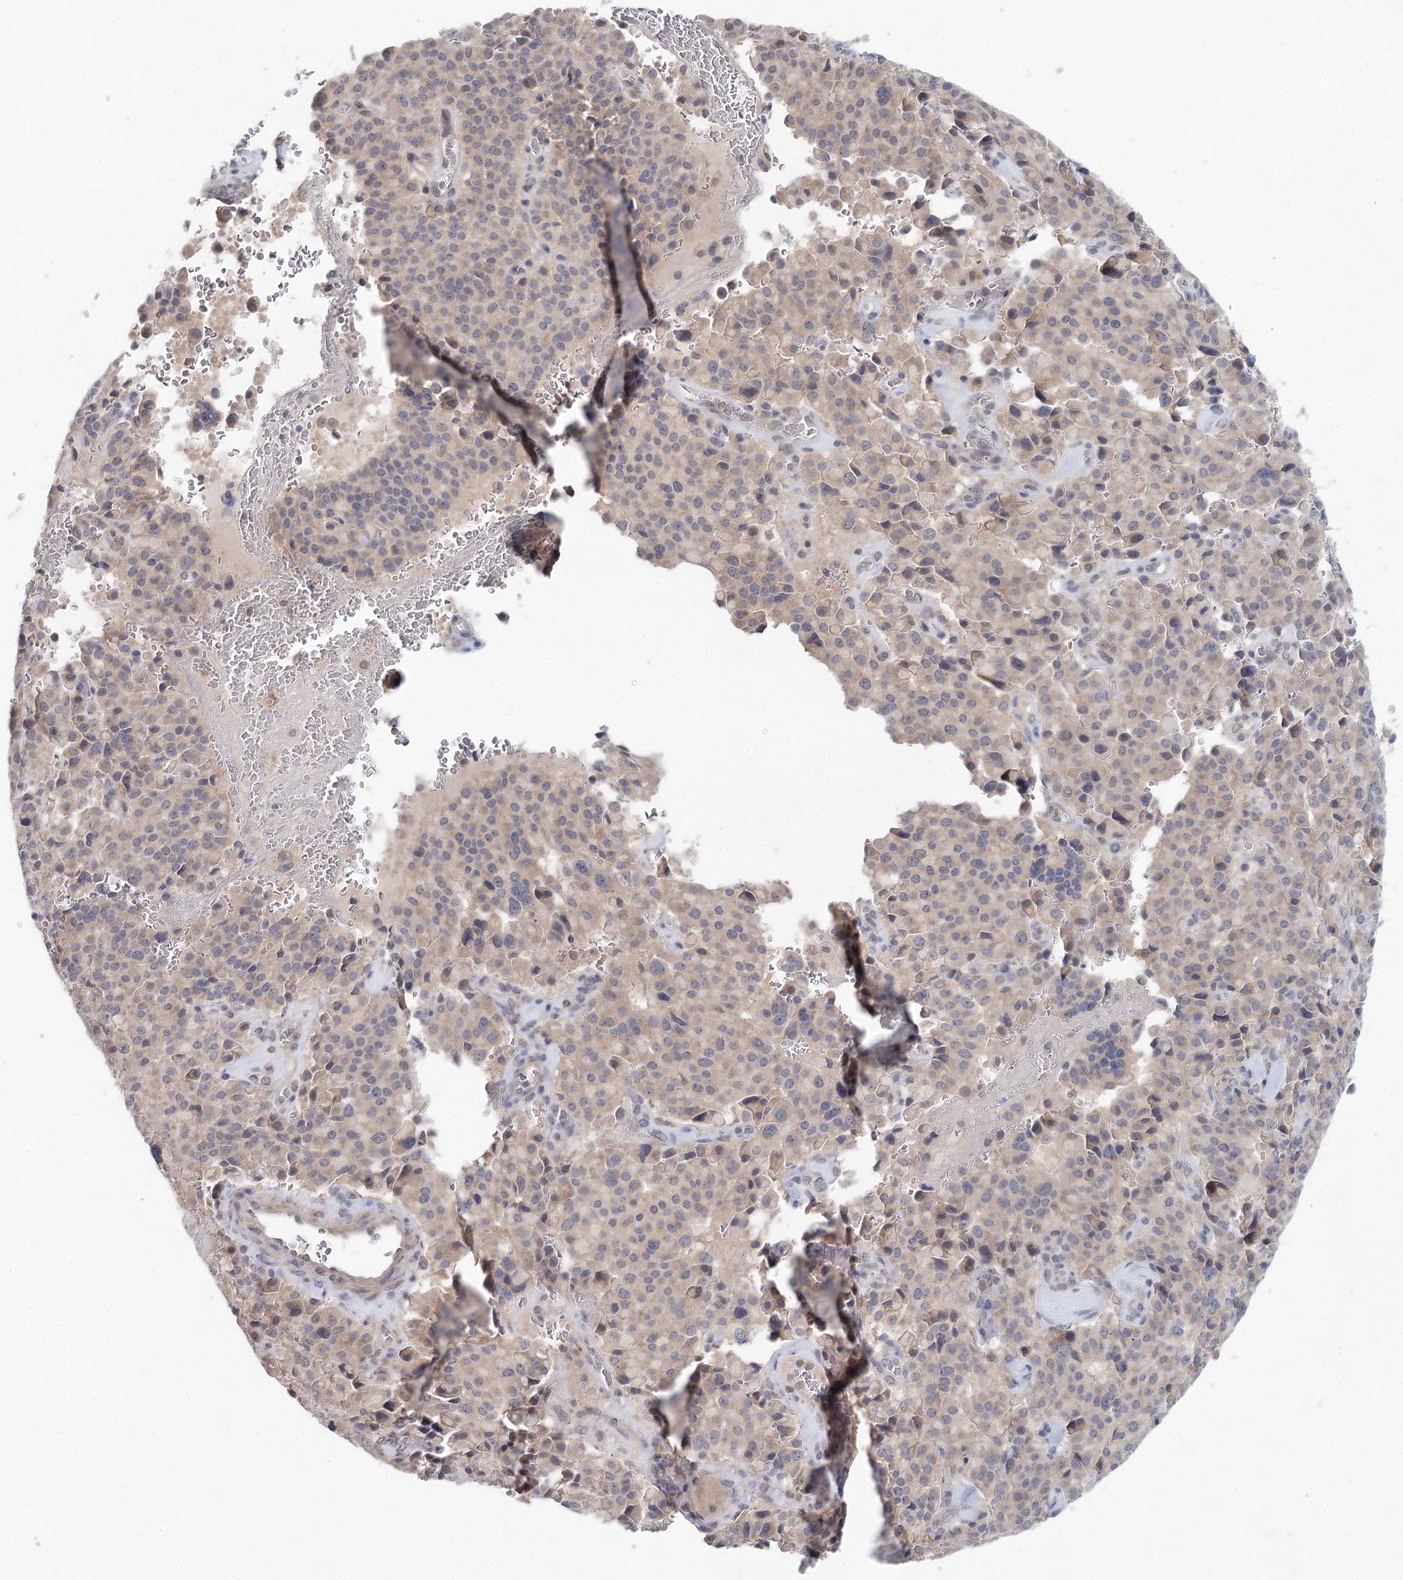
{"staining": {"intensity": "weak", "quantity": "25%-75%", "location": "cytoplasmic/membranous"}, "tissue": "pancreatic cancer", "cell_type": "Tumor cells", "image_type": "cancer", "snomed": [{"axis": "morphology", "description": "Adenocarcinoma, NOS"}, {"axis": "topography", "description": "Pancreas"}], "caption": "The micrograph displays staining of pancreatic adenocarcinoma, revealing weak cytoplasmic/membranous protein staining (brown color) within tumor cells.", "gene": "BLTP1", "patient": {"sex": "male", "age": 65}}